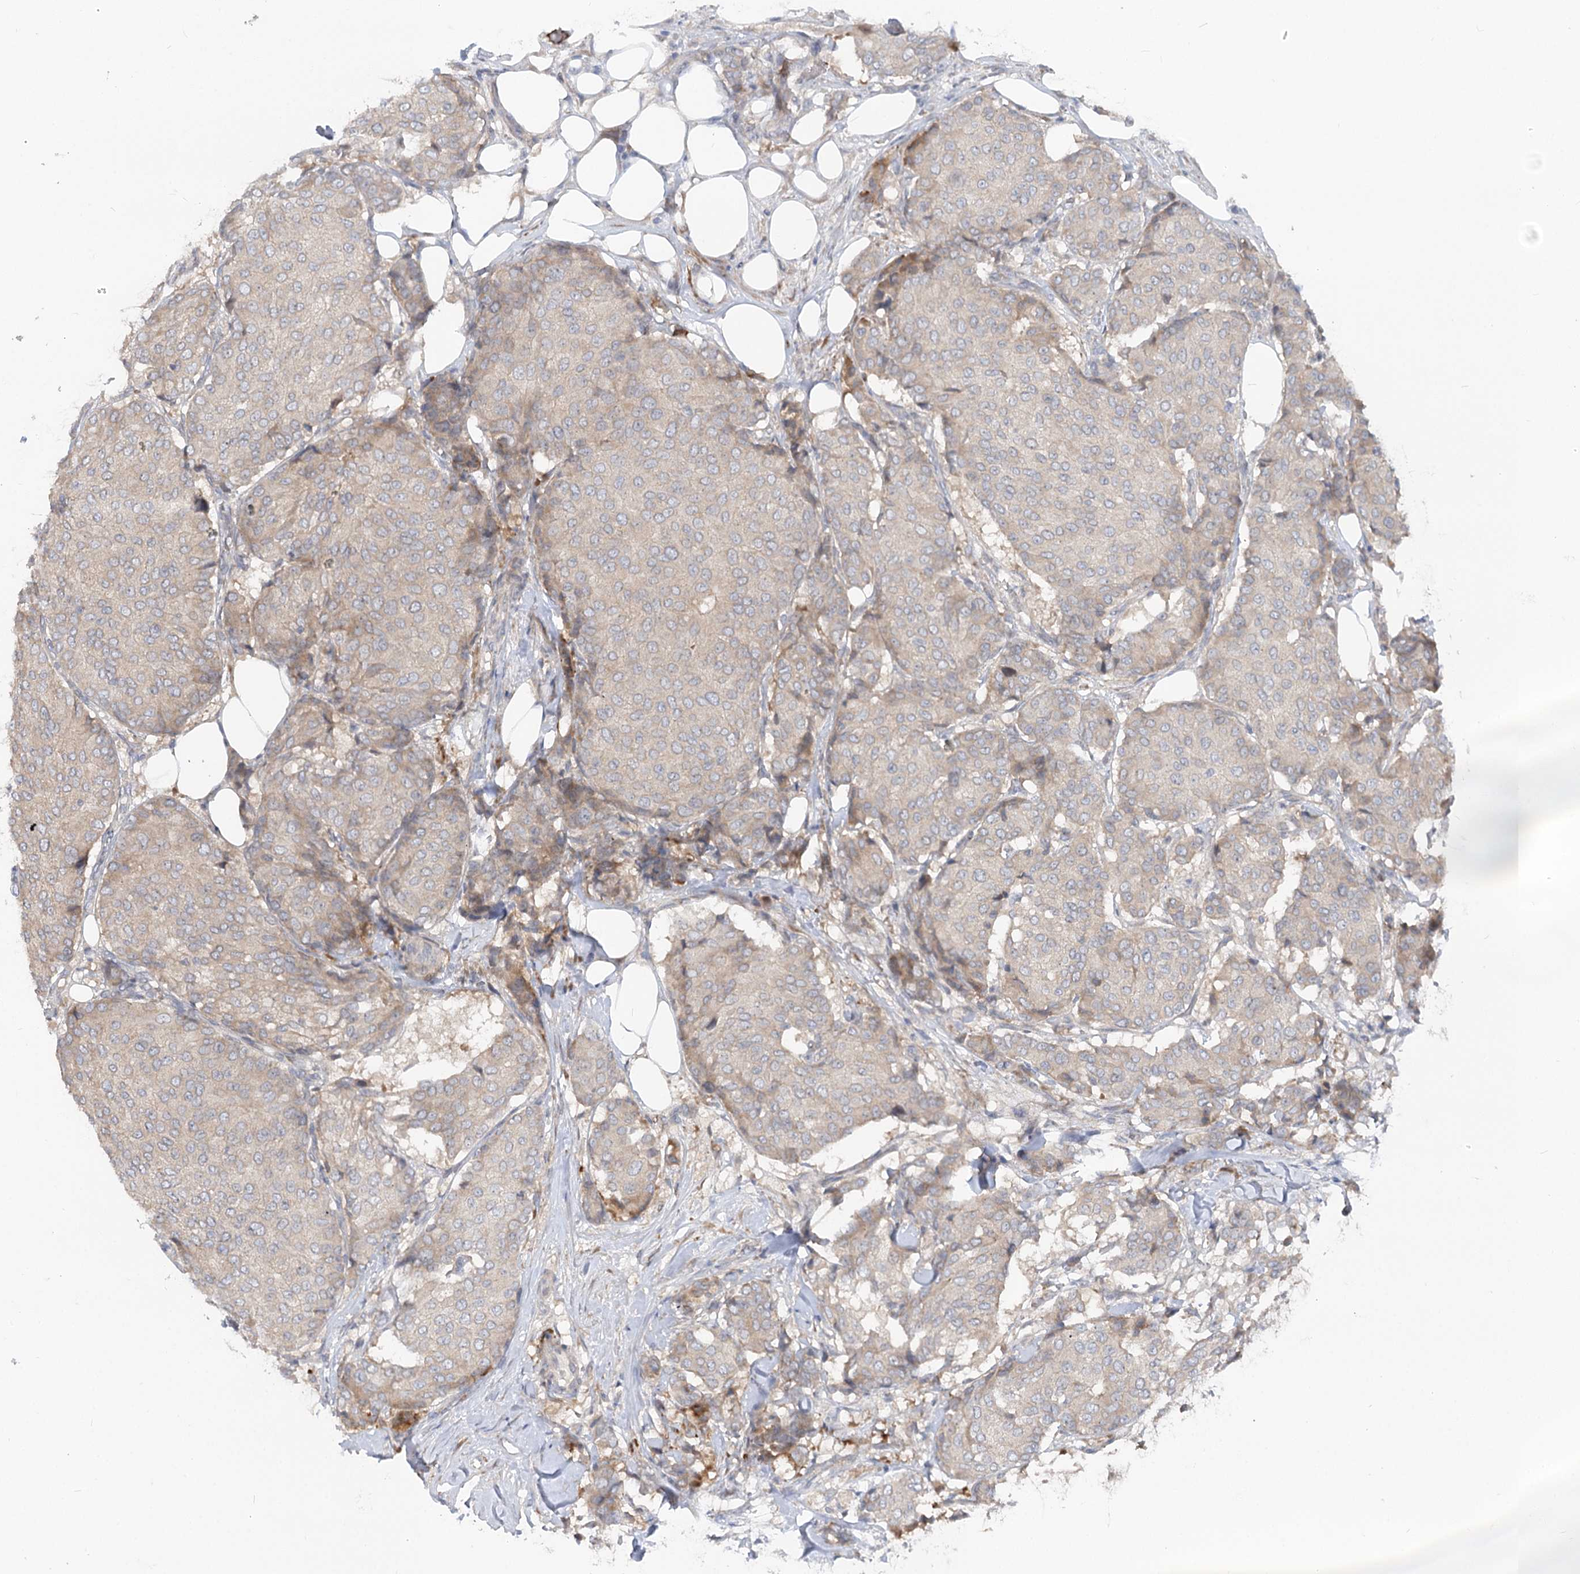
{"staining": {"intensity": "negative", "quantity": "none", "location": "none"}, "tissue": "breast cancer", "cell_type": "Tumor cells", "image_type": "cancer", "snomed": [{"axis": "morphology", "description": "Duct carcinoma"}, {"axis": "topography", "description": "Breast"}], "caption": "IHC of breast cancer reveals no staining in tumor cells.", "gene": "FGF19", "patient": {"sex": "female", "age": 75}}